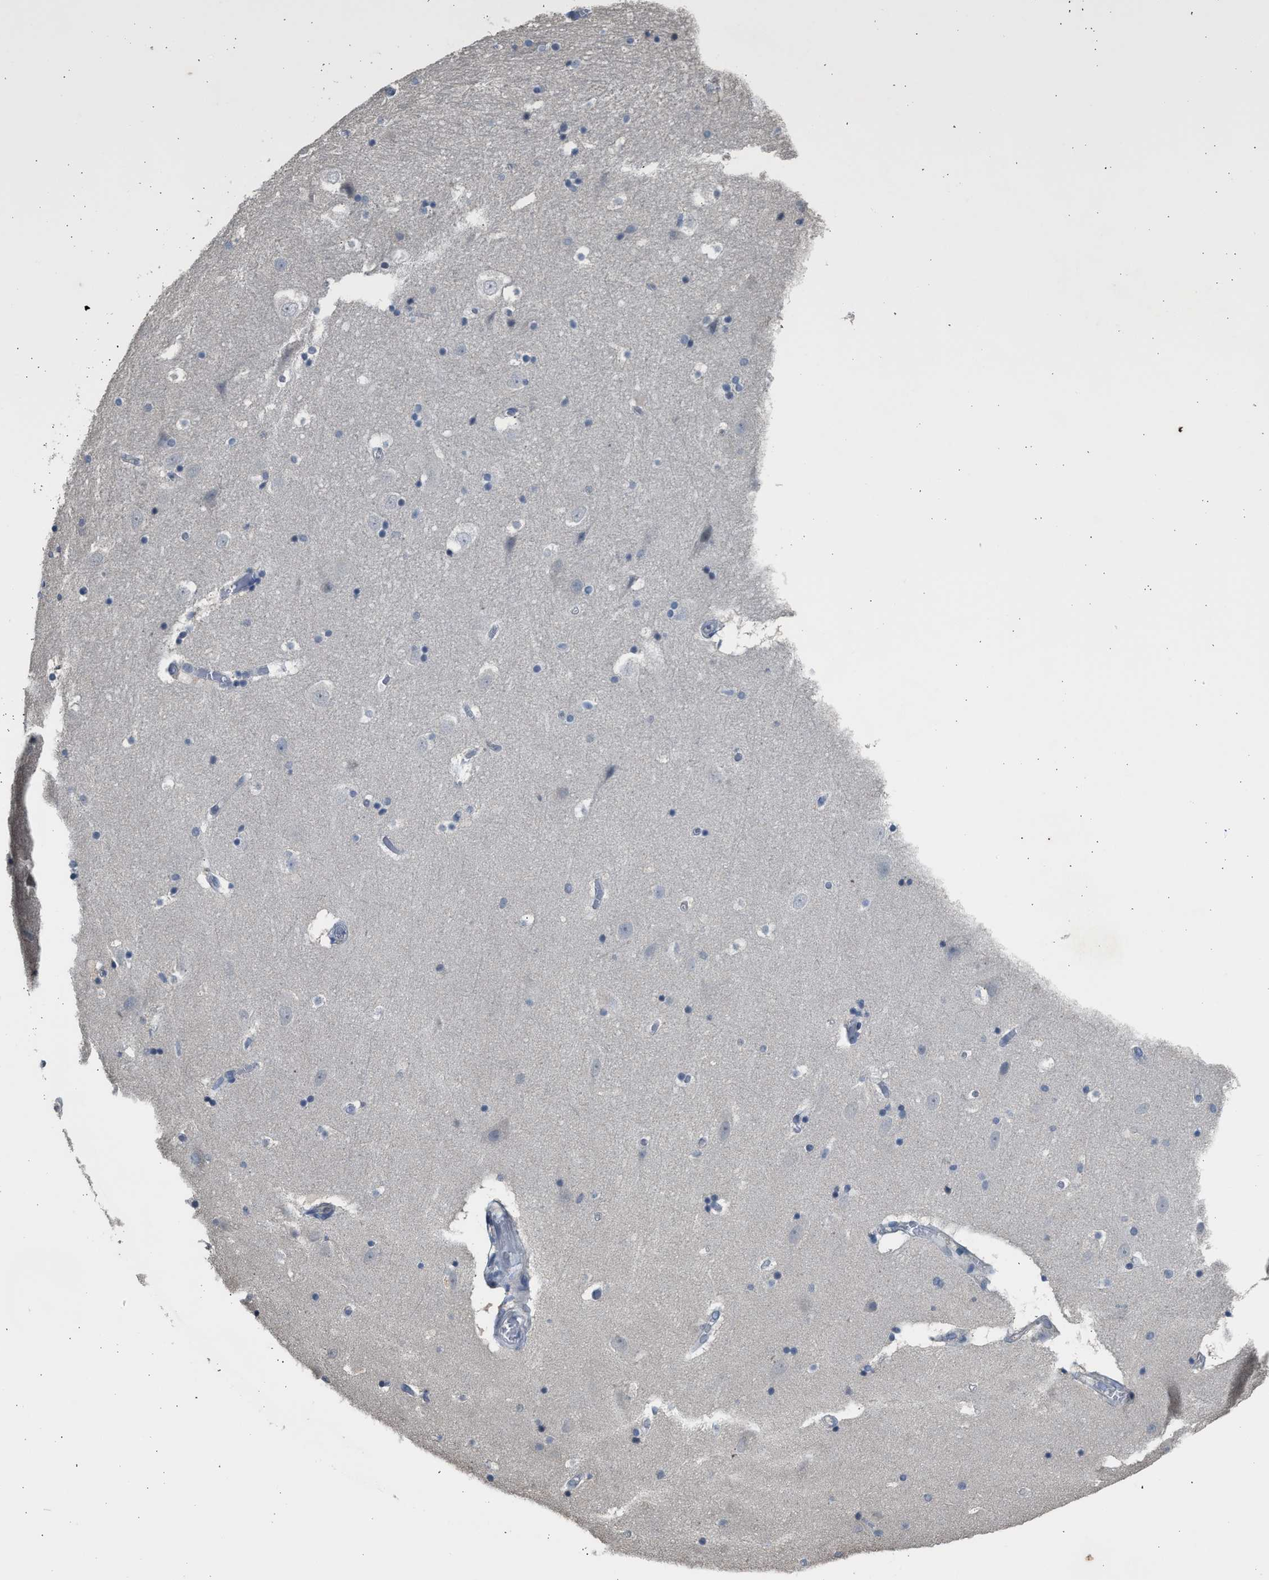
{"staining": {"intensity": "negative", "quantity": "none", "location": "none"}, "tissue": "hippocampus", "cell_type": "Glial cells", "image_type": "normal", "snomed": [{"axis": "morphology", "description": "Normal tissue, NOS"}, {"axis": "topography", "description": "Hippocampus"}], "caption": "Glial cells show no significant staining in unremarkable hippocampus. (Immunohistochemistry (ihc), brightfield microscopy, high magnification).", "gene": "SULT2A1", "patient": {"sex": "male", "age": 45}}